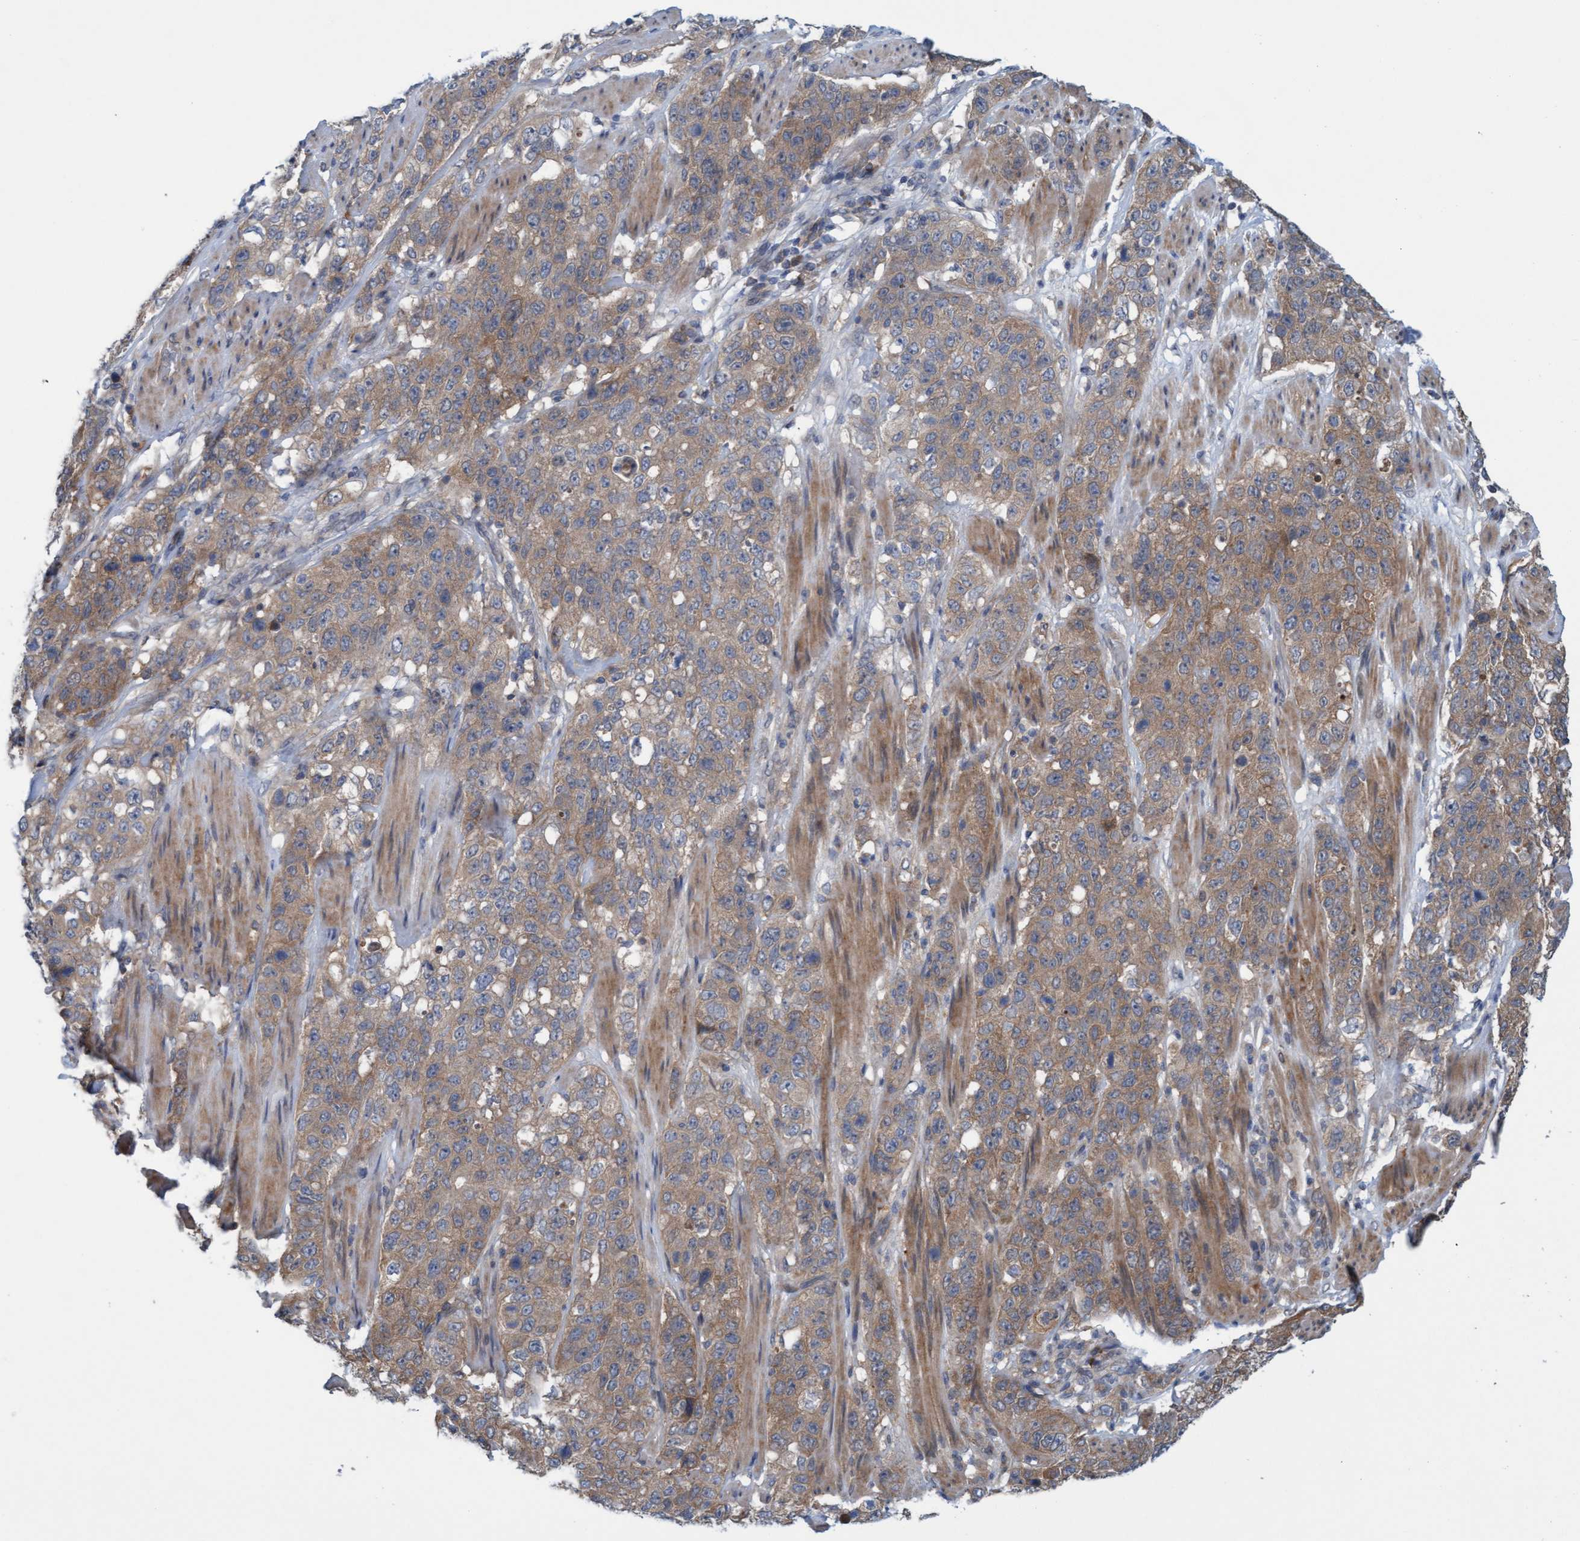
{"staining": {"intensity": "moderate", "quantity": ">75%", "location": "cytoplasmic/membranous"}, "tissue": "stomach cancer", "cell_type": "Tumor cells", "image_type": "cancer", "snomed": [{"axis": "morphology", "description": "Adenocarcinoma, NOS"}, {"axis": "topography", "description": "Stomach"}], "caption": "Stomach cancer (adenocarcinoma) stained with a protein marker demonstrates moderate staining in tumor cells.", "gene": "KLHL25", "patient": {"sex": "male", "age": 48}}